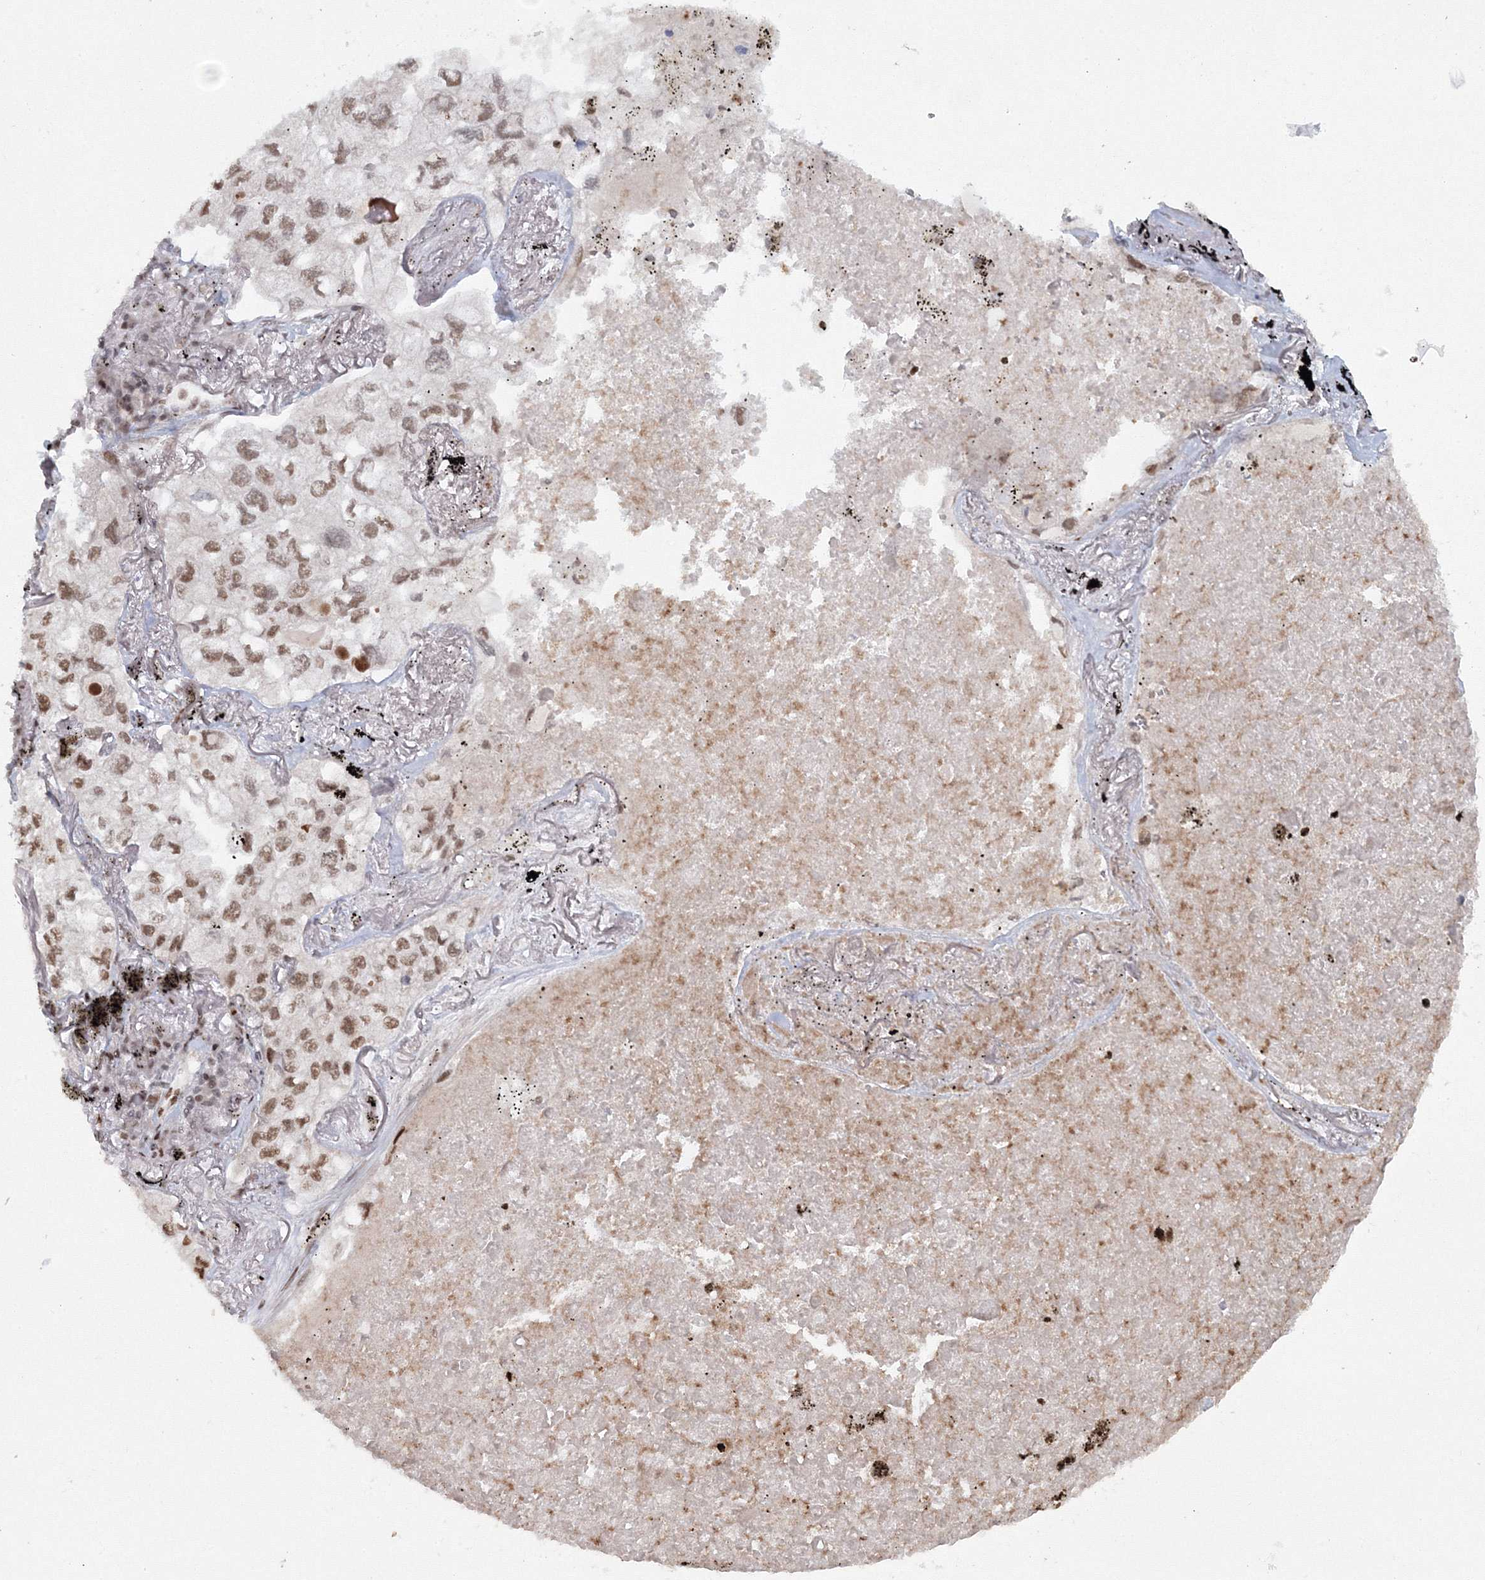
{"staining": {"intensity": "moderate", "quantity": ">75%", "location": "nuclear"}, "tissue": "lung cancer", "cell_type": "Tumor cells", "image_type": "cancer", "snomed": [{"axis": "morphology", "description": "Adenocarcinoma, NOS"}, {"axis": "topography", "description": "Lung"}], "caption": "An image of lung adenocarcinoma stained for a protein reveals moderate nuclear brown staining in tumor cells.", "gene": "C3orf33", "patient": {"sex": "male", "age": 65}}